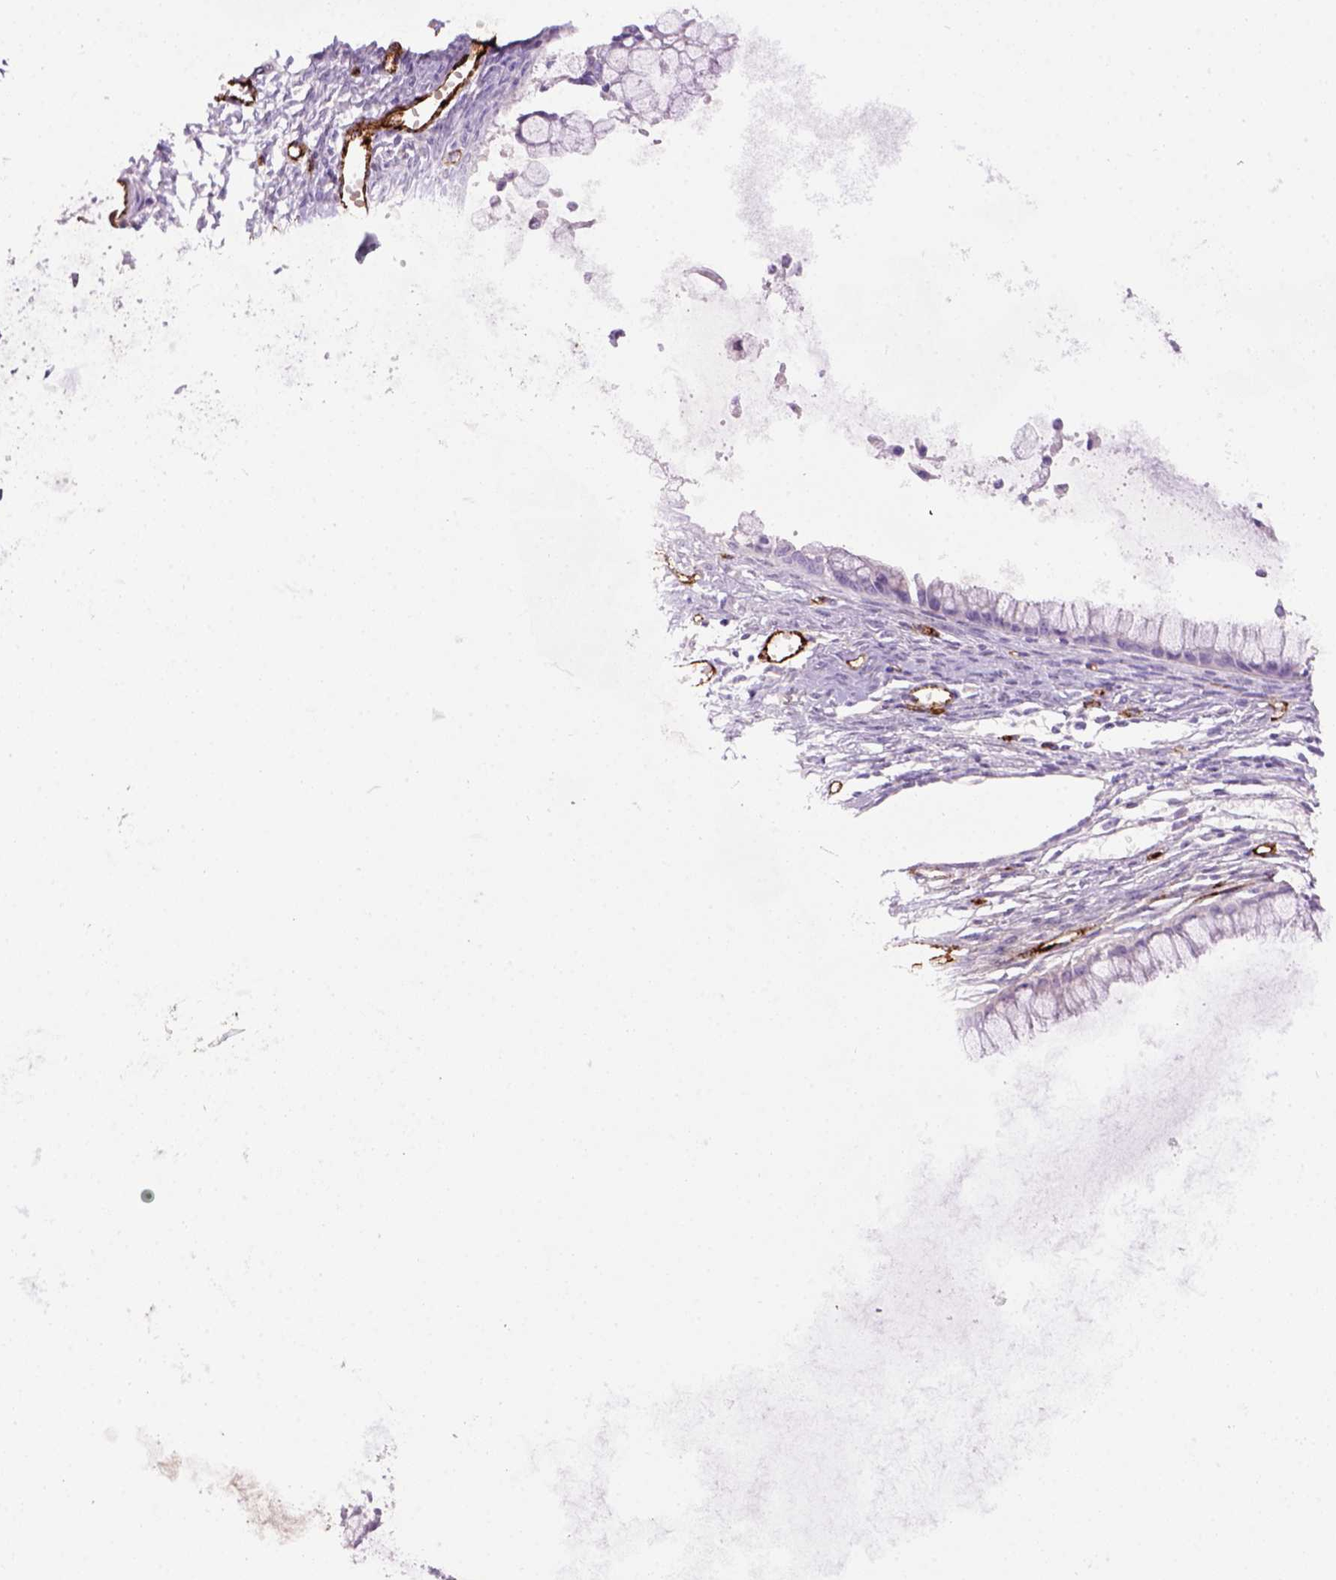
{"staining": {"intensity": "negative", "quantity": "none", "location": "none"}, "tissue": "ovarian cancer", "cell_type": "Tumor cells", "image_type": "cancer", "snomed": [{"axis": "morphology", "description": "Cystadenocarcinoma, mucinous, NOS"}, {"axis": "topography", "description": "Ovary"}], "caption": "IHC histopathology image of ovarian cancer (mucinous cystadenocarcinoma) stained for a protein (brown), which reveals no expression in tumor cells.", "gene": "VWF", "patient": {"sex": "female", "age": 41}}